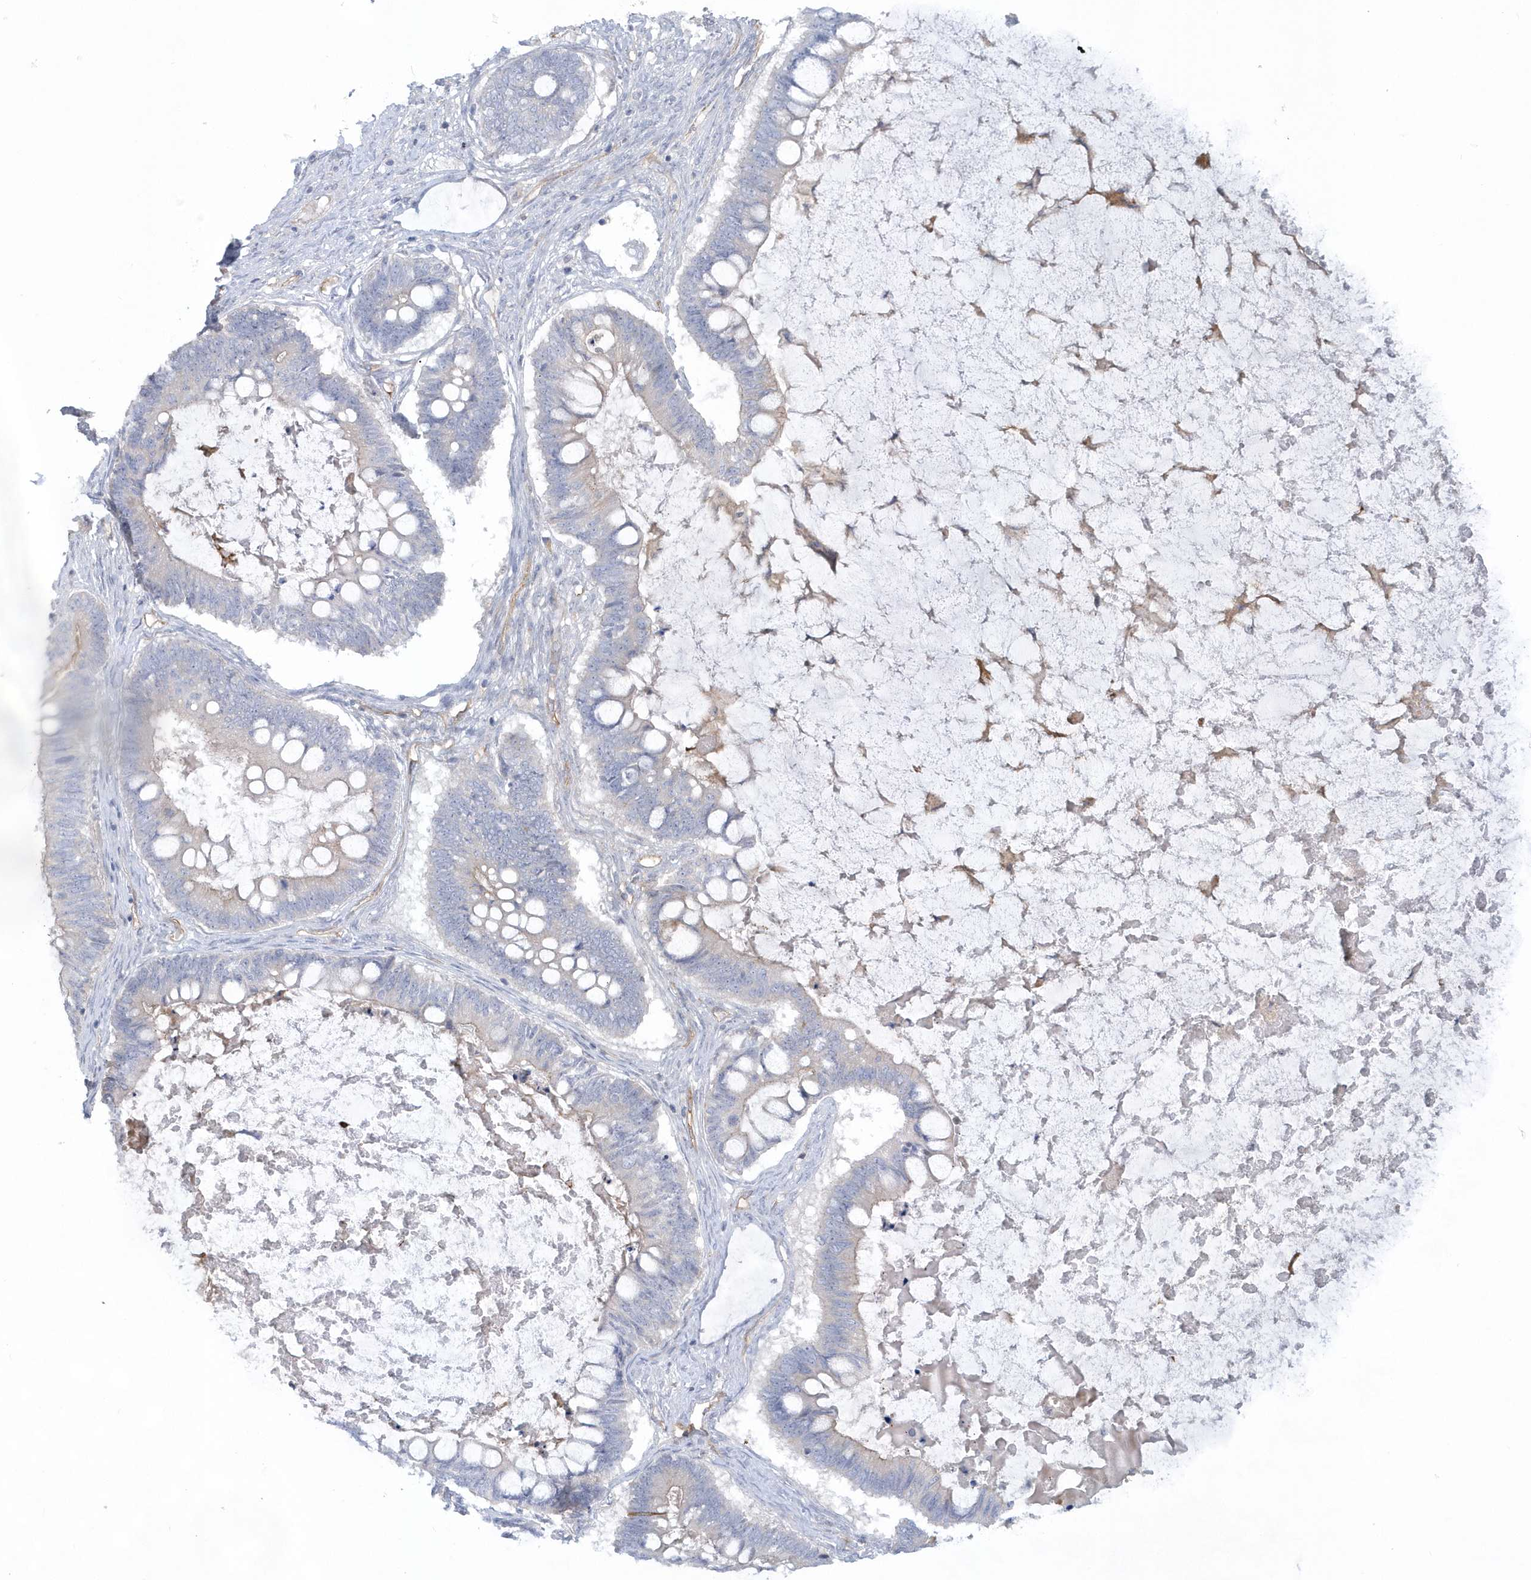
{"staining": {"intensity": "negative", "quantity": "none", "location": "none"}, "tissue": "ovarian cancer", "cell_type": "Tumor cells", "image_type": "cancer", "snomed": [{"axis": "morphology", "description": "Cystadenocarcinoma, mucinous, NOS"}, {"axis": "topography", "description": "Ovary"}], "caption": "High magnification brightfield microscopy of ovarian cancer (mucinous cystadenocarcinoma) stained with DAB (brown) and counterstained with hematoxylin (blue): tumor cells show no significant staining.", "gene": "RAI14", "patient": {"sex": "female", "age": 61}}